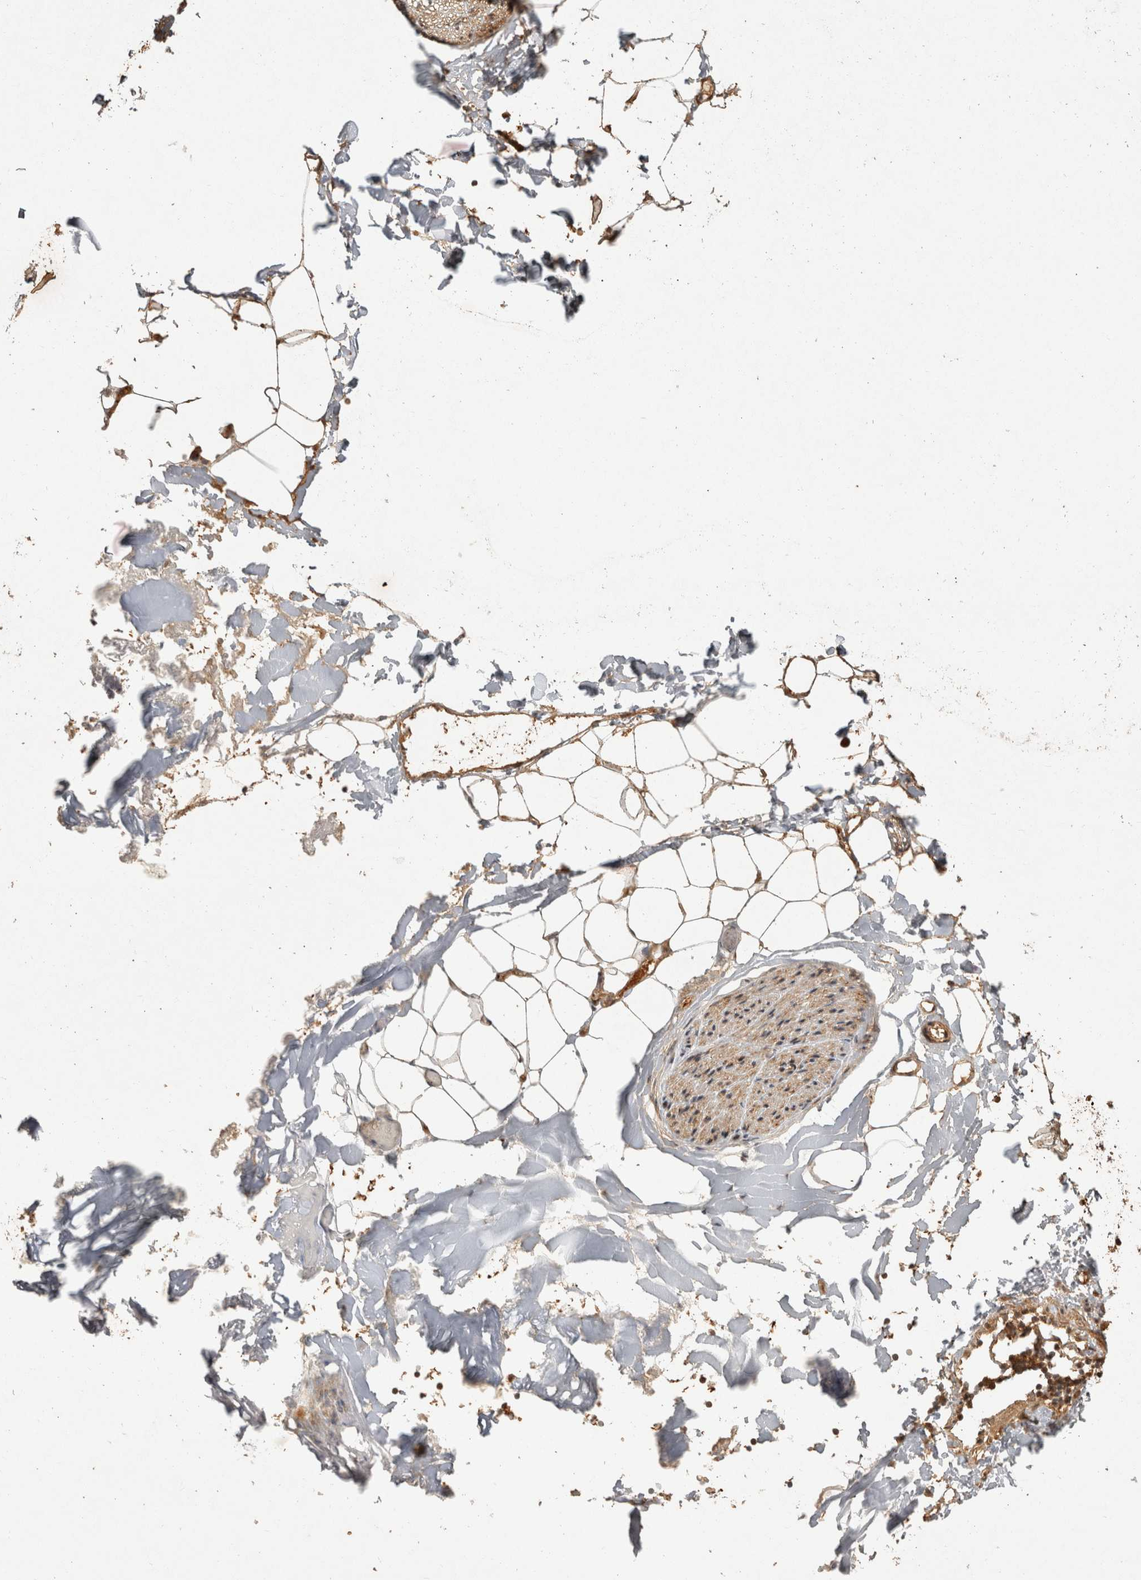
{"staining": {"intensity": "moderate", "quantity": ">75%", "location": "cytoplasmic/membranous"}, "tissue": "adipose tissue", "cell_type": "Adipocytes", "image_type": "normal", "snomed": [{"axis": "morphology", "description": "Normal tissue, NOS"}, {"axis": "morphology", "description": "Adenocarcinoma, NOS"}, {"axis": "topography", "description": "Smooth muscle"}, {"axis": "topography", "description": "Colon"}], "caption": "Protein staining displays moderate cytoplasmic/membranous staining in about >75% of adipocytes in benign adipose tissue.", "gene": "CAMSAP2", "patient": {"sex": "male", "age": 14}}